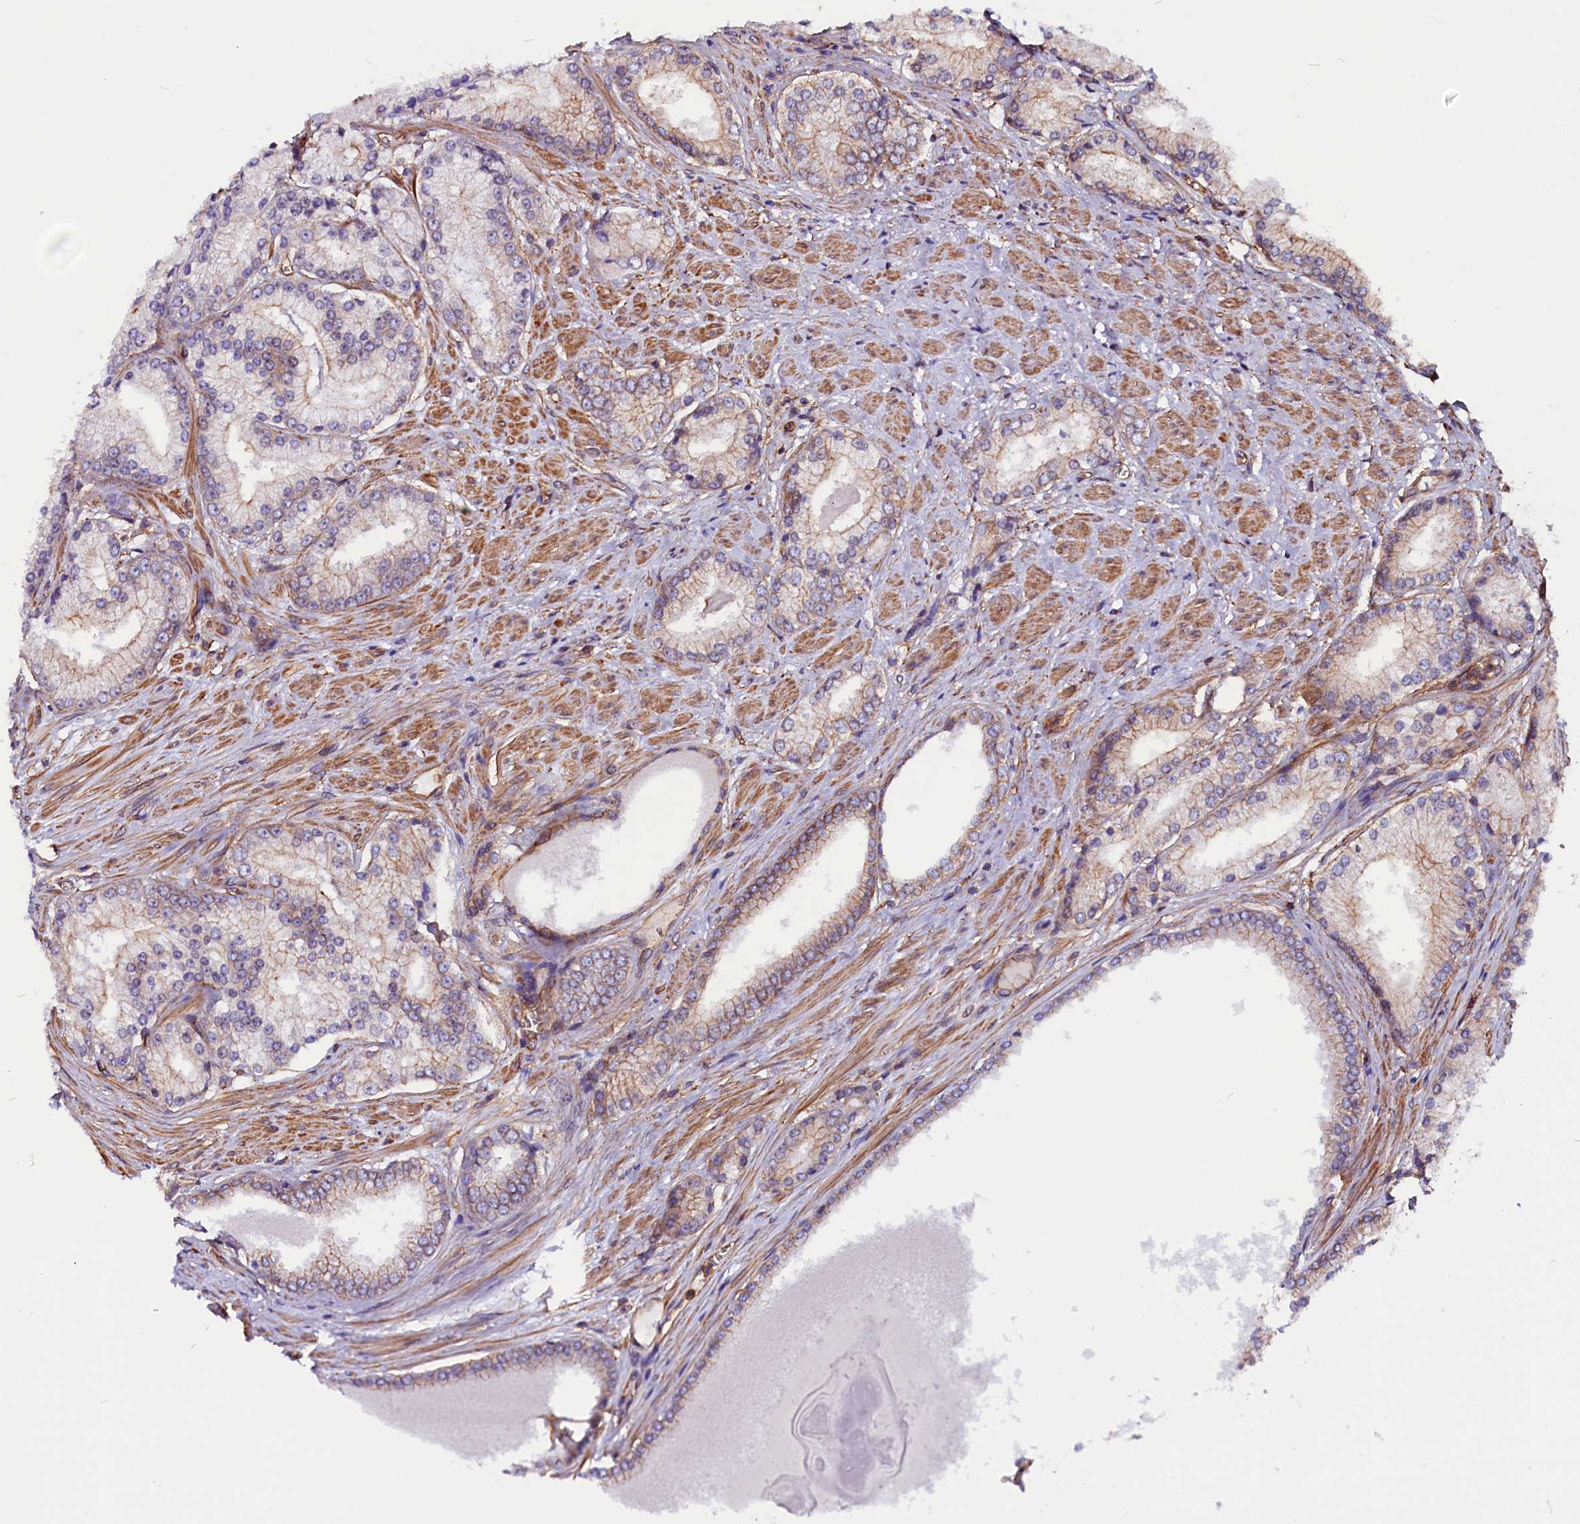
{"staining": {"intensity": "weak", "quantity": "25%-75%", "location": "cytoplasmic/membranous"}, "tissue": "prostate cancer", "cell_type": "Tumor cells", "image_type": "cancer", "snomed": [{"axis": "morphology", "description": "Adenocarcinoma, Low grade"}, {"axis": "topography", "description": "Prostate"}], "caption": "Immunohistochemistry (IHC) image of prostate cancer stained for a protein (brown), which reveals low levels of weak cytoplasmic/membranous staining in approximately 25%-75% of tumor cells.", "gene": "ZNF749", "patient": {"sex": "male", "age": 68}}